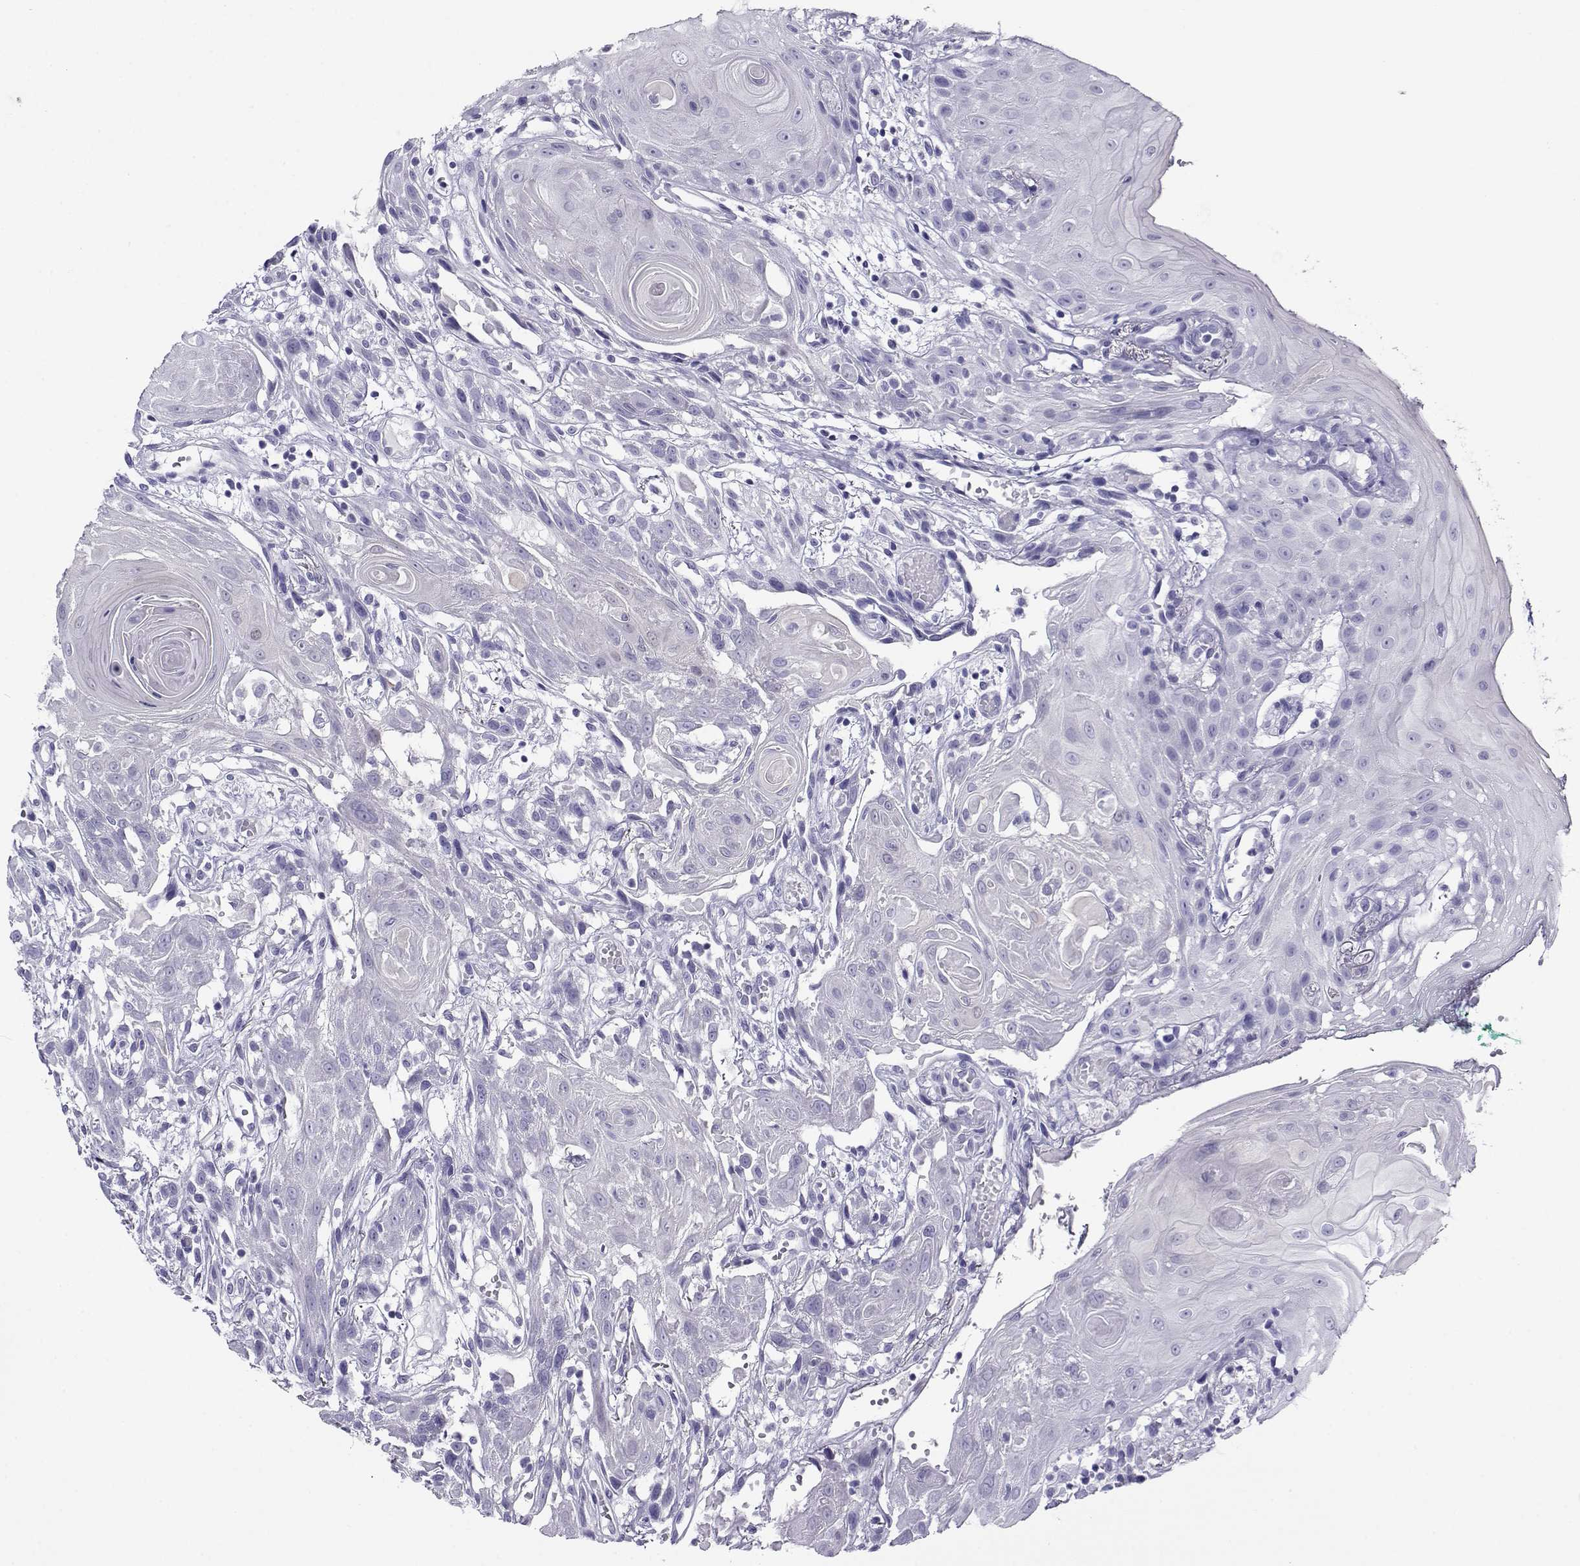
{"staining": {"intensity": "negative", "quantity": "none", "location": "none"}, "tissue": "head and neck cancer", "cell_type": "Tumor cells", "image_type": "cancer", "snomed": [{"axis": "morphology", "description": "Normal tissue, NOS"}, {"axis": "morphology", "description": "Squamous cell carcinoma, NOS"}, {"axis": "topography", "description": "Oral tissue"}, {"axis": "topography", "description": "Salivary gland"}, {"axis": "topography", "description": "Head-Neck"}], "caption": "IHC image of head and neck cancer (squamous cell carcinoma) stained for a protein (brown), which displays no expression in tumor cells.", "gene": "CABS1", "patient": {"sex": "female", "age": 62}}